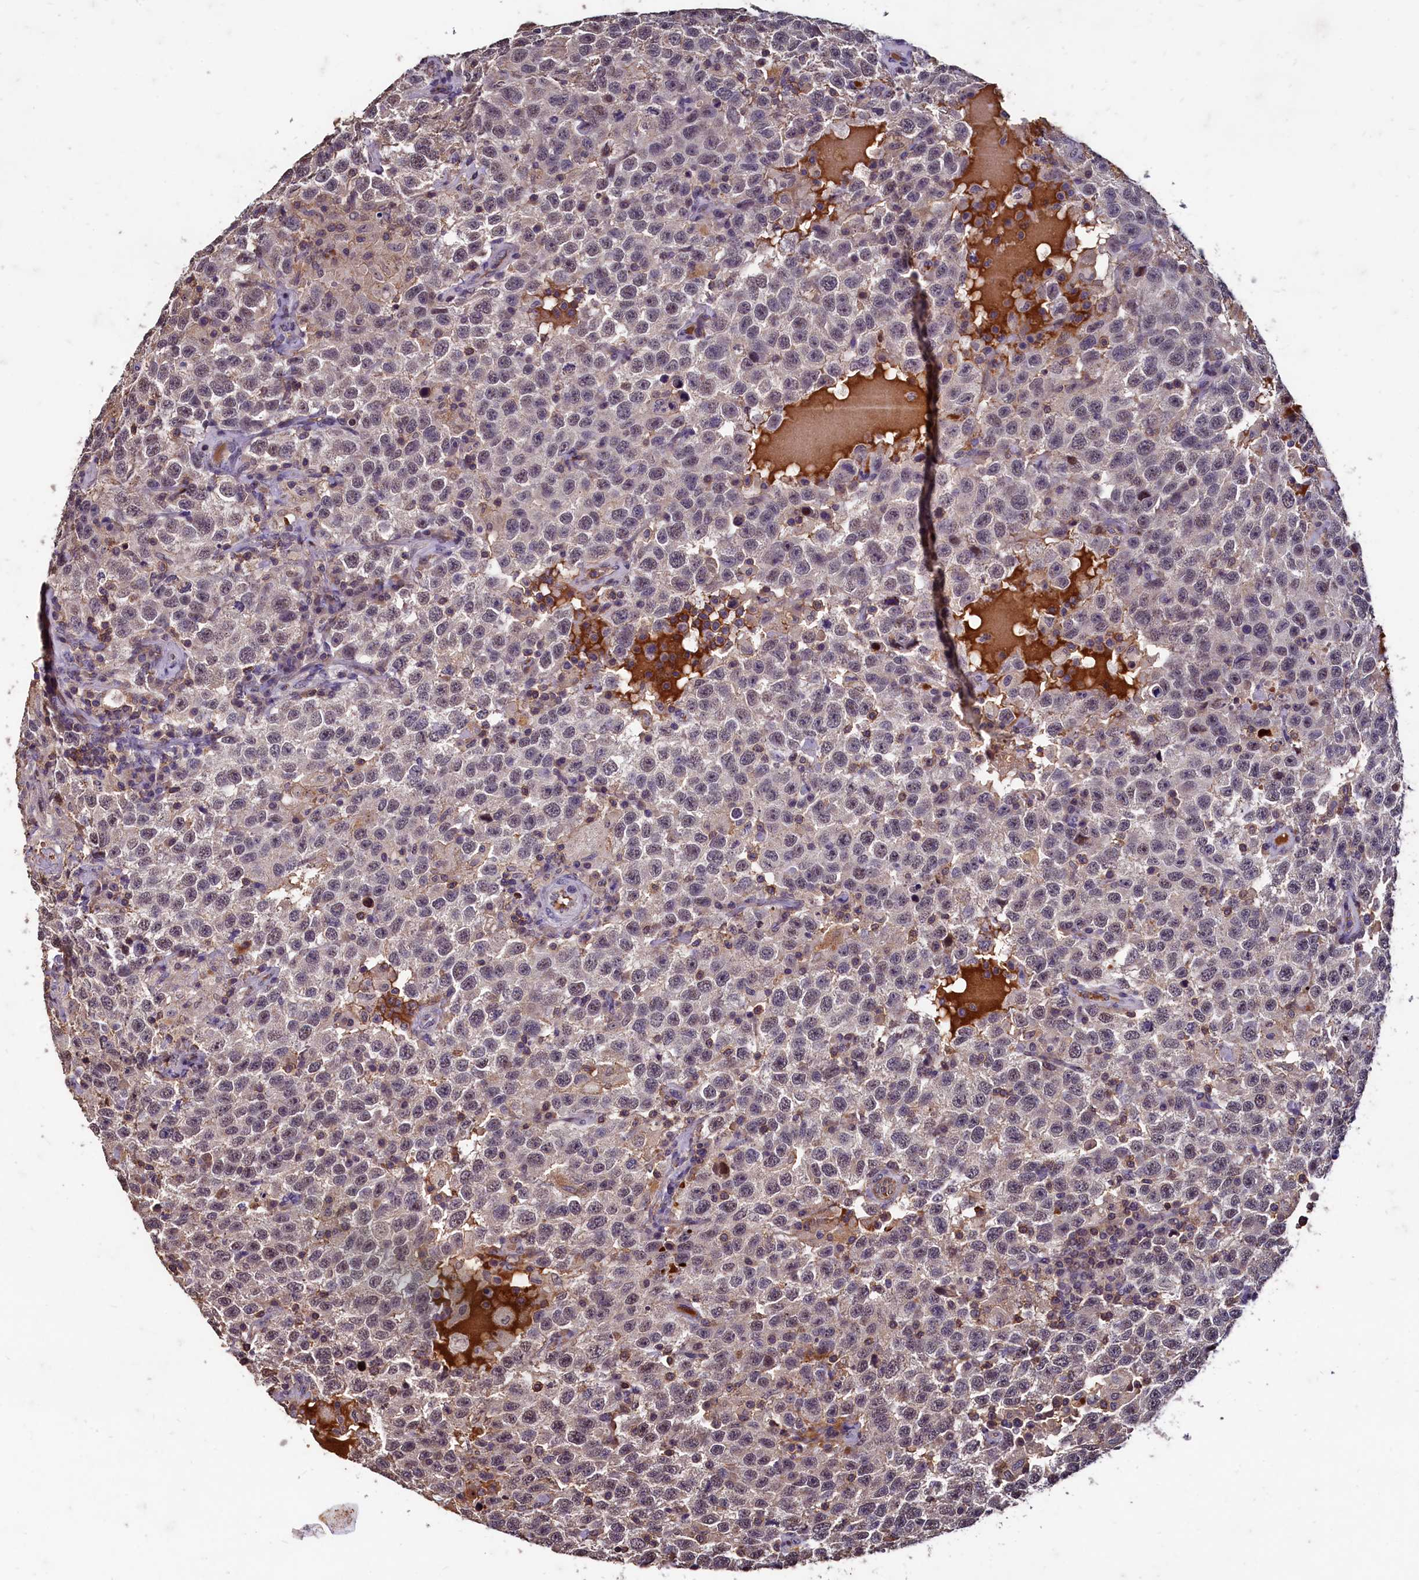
{"staining": {"intensity": "negative", "quantity": "none", "location": "none"}, "tissue": "testis cancer", "cell_type": "Tumor cells", "image_type": "cancer", "snomed": [{"axis": "morphology", "description": "Seminoma, NOS"}, {"axis": "topography", "description": "Testis"}], "caption": "This is an IHC image of testis cancer. There is no staining in tumor cells.", "gene": "CSTPP1", "patient": {"sex": "male", "age": 41}}